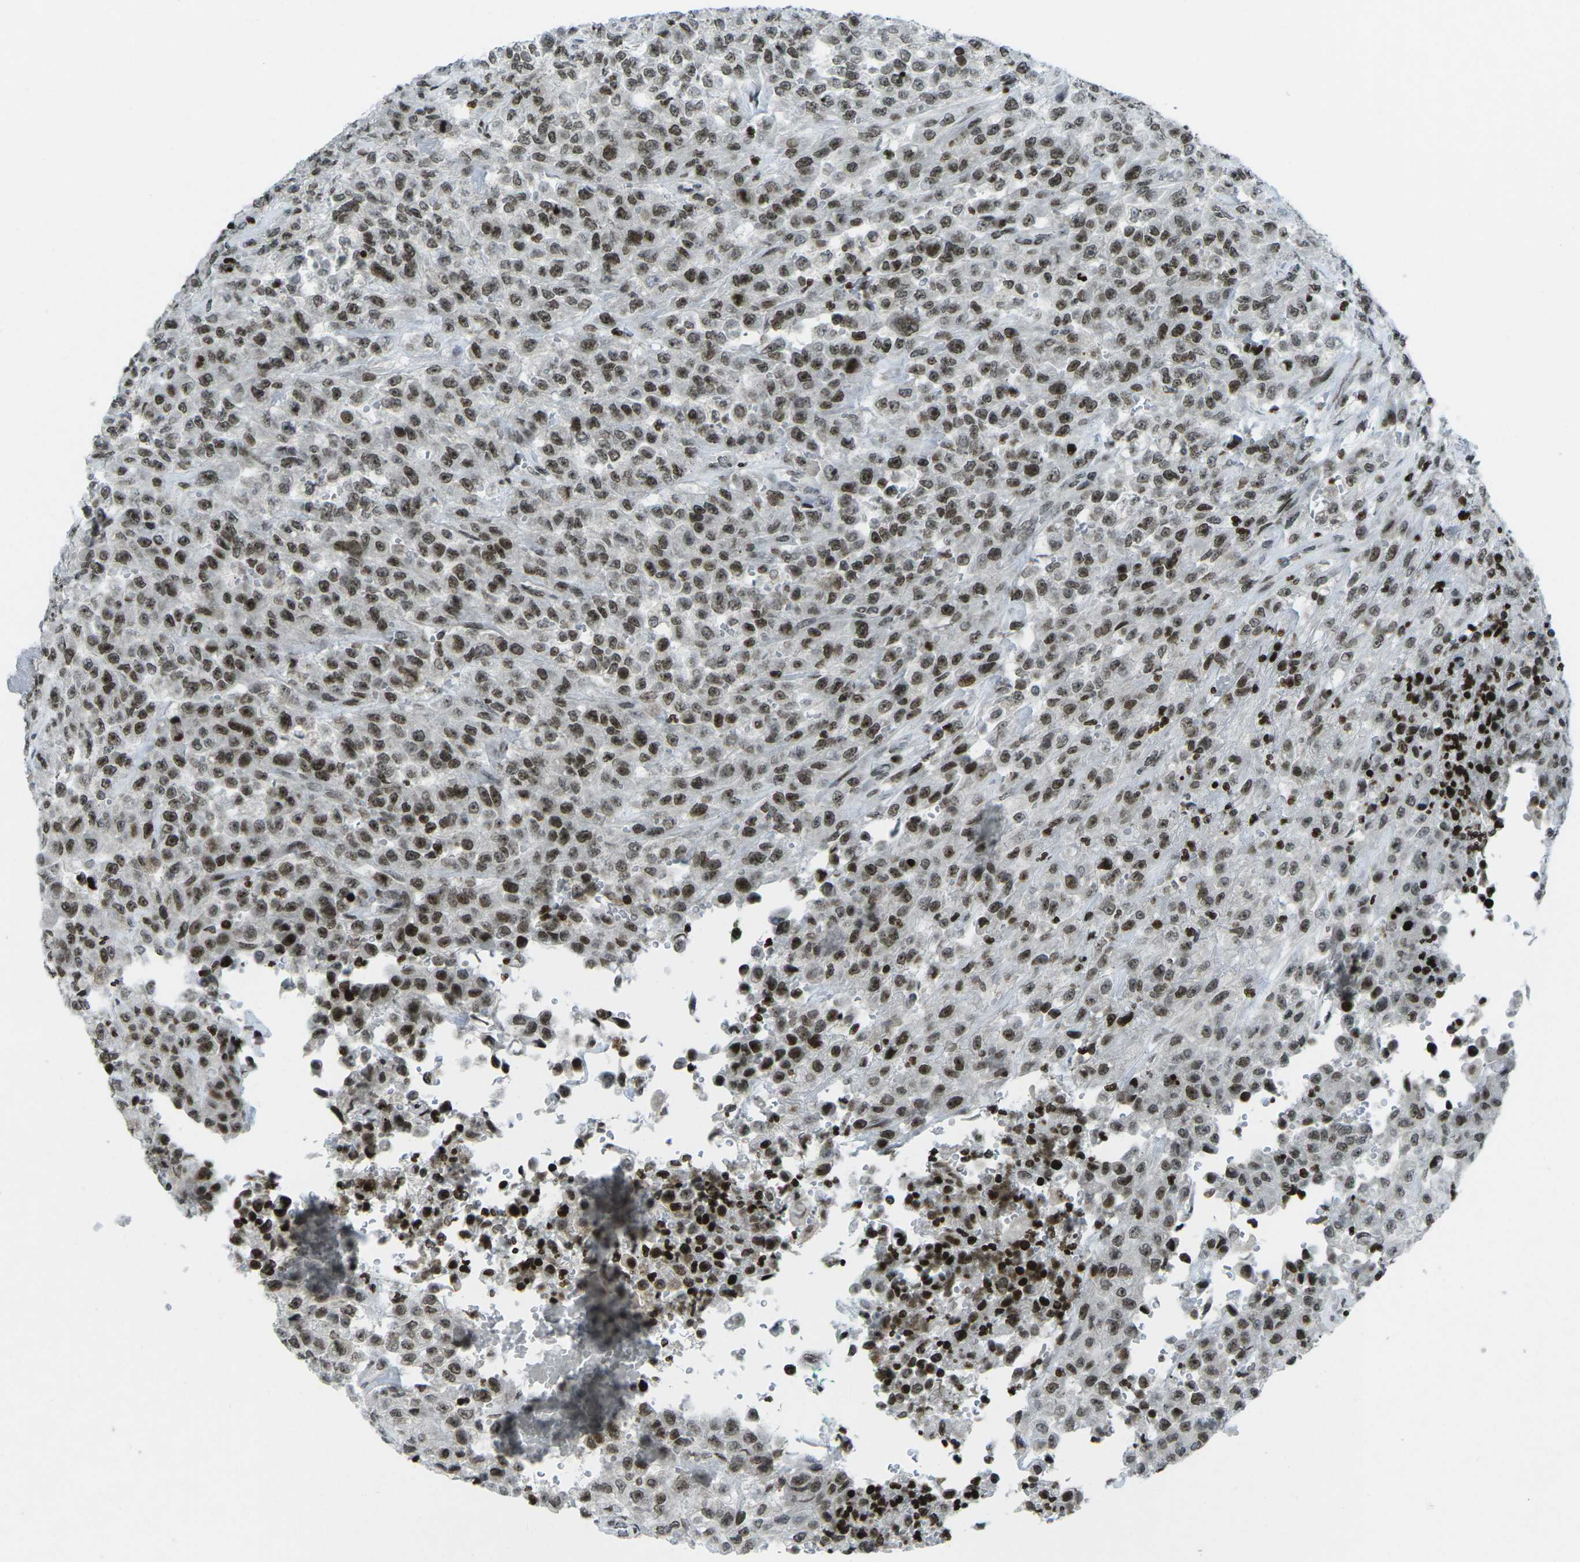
{"staining": {"intensity": "strong", "quantity": "25%-75%", "location": "nuclear"}, "tissue": "urothelial cancer", "cell_type": "Tumor cells", "image_type": "cancer", "snomed": [{"axis": "morphology", "description": "Urothelial carcinoma, High grade"}, {"axis": "topography", "description": "Urinary bladder"}], "caption": "Immunohistochemical staining of human urothelial cancer reveals high levels of strong nuclear protein expression in approximately 25%-75% of tumor cells.", "gene": "EME1", "patient": {"sex": "male", "age": 46}}